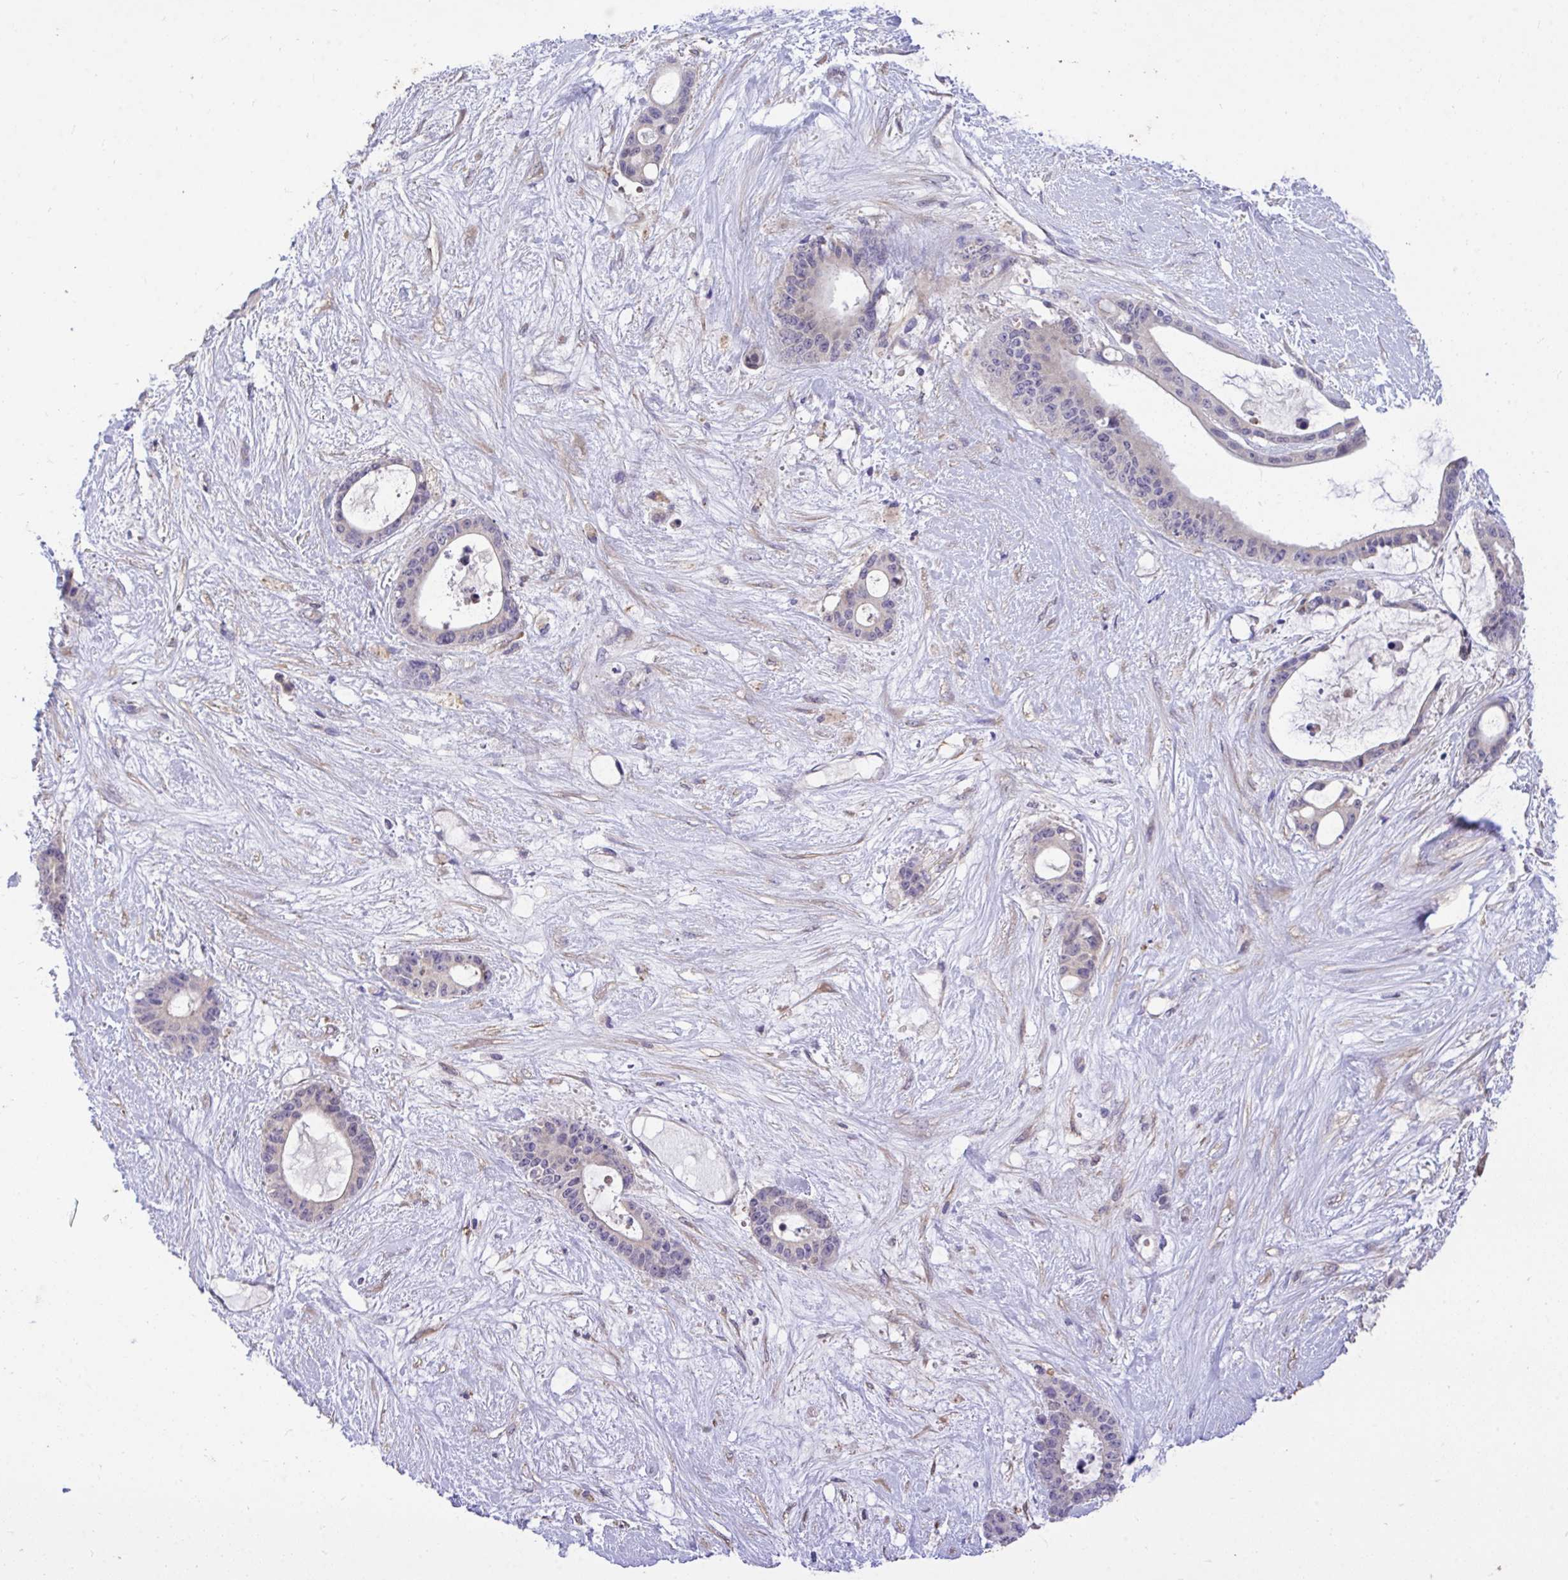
{"staining": {"intensity": "weak", "quantity": "<25%", "location": "cytoplasmic/membranous"}, "tissue": "liver cancer", "cell_type": "Tumor cells", "image_type": "cancer", "snomed": [{"axis": "morphology", "description": "Normal tissue, NOS"}, {"axis": "morphology", "description": "Cholangiocarcinoma"}, {"axis": "topography", "description": "Liver"}, {"axis": "topography", "description": "Peripheral nerve tissue"}], "caption": "Protein analysis of liver cancer shows no significant expression in tumor cells.", "gene": "MPC2", "patient": {"sex": "female", "age": 73}}